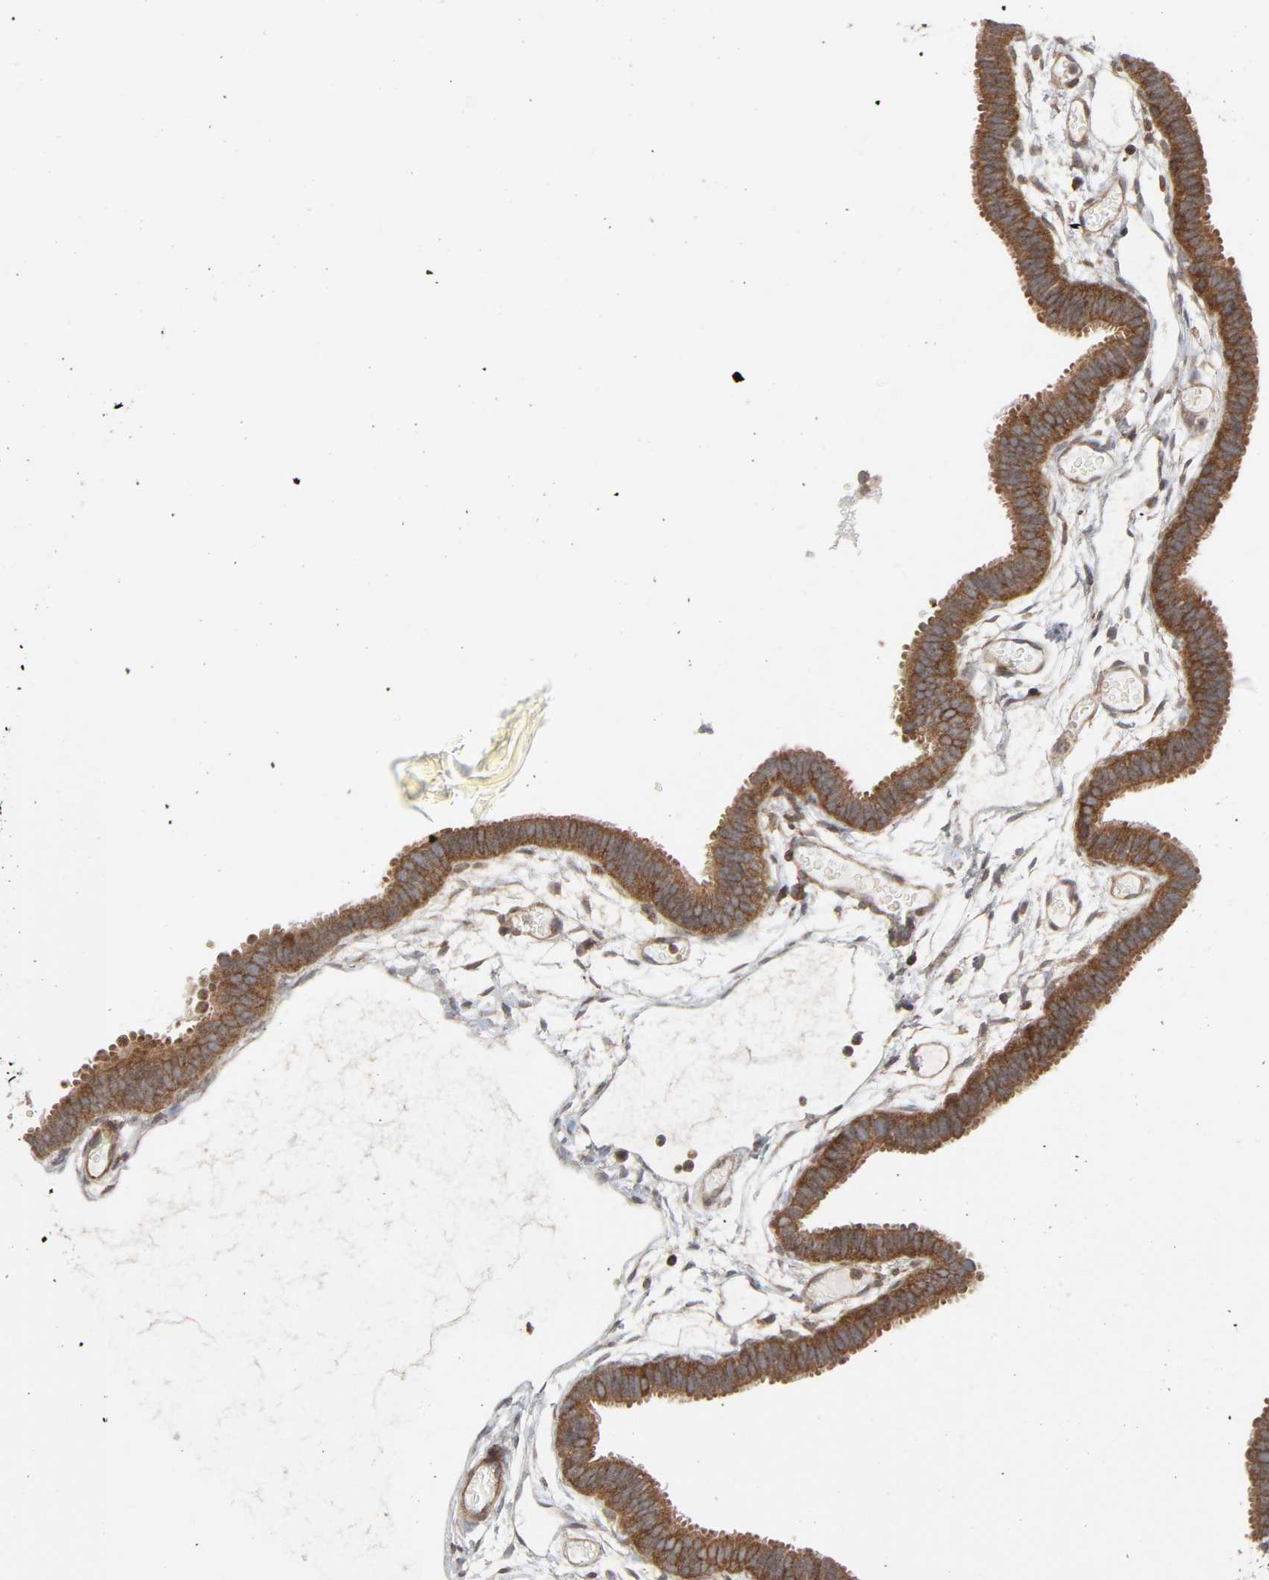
{"staining": {"intensity": "strong", "quantity": ">75%", "location": "cytoplasmic/membranous"}, "tissue": "fallopian tube", "cell_type": "Glandular cells", "image_type": "normal", "snomed": [{"axis": "morphology", "description": "Normal tissue, NOS"}, {"axis": "topography", "description": "Fallopian tube"}], "caption": "A brown stain shows strong cytoplasmic/membranous staining of a protein in glandular cells of unremarkable fallopian tube. (IHC, brightfield microscopy, high magnification).", "gene": "GSK3A", "patient": {"sex": "female", "age": 29}}